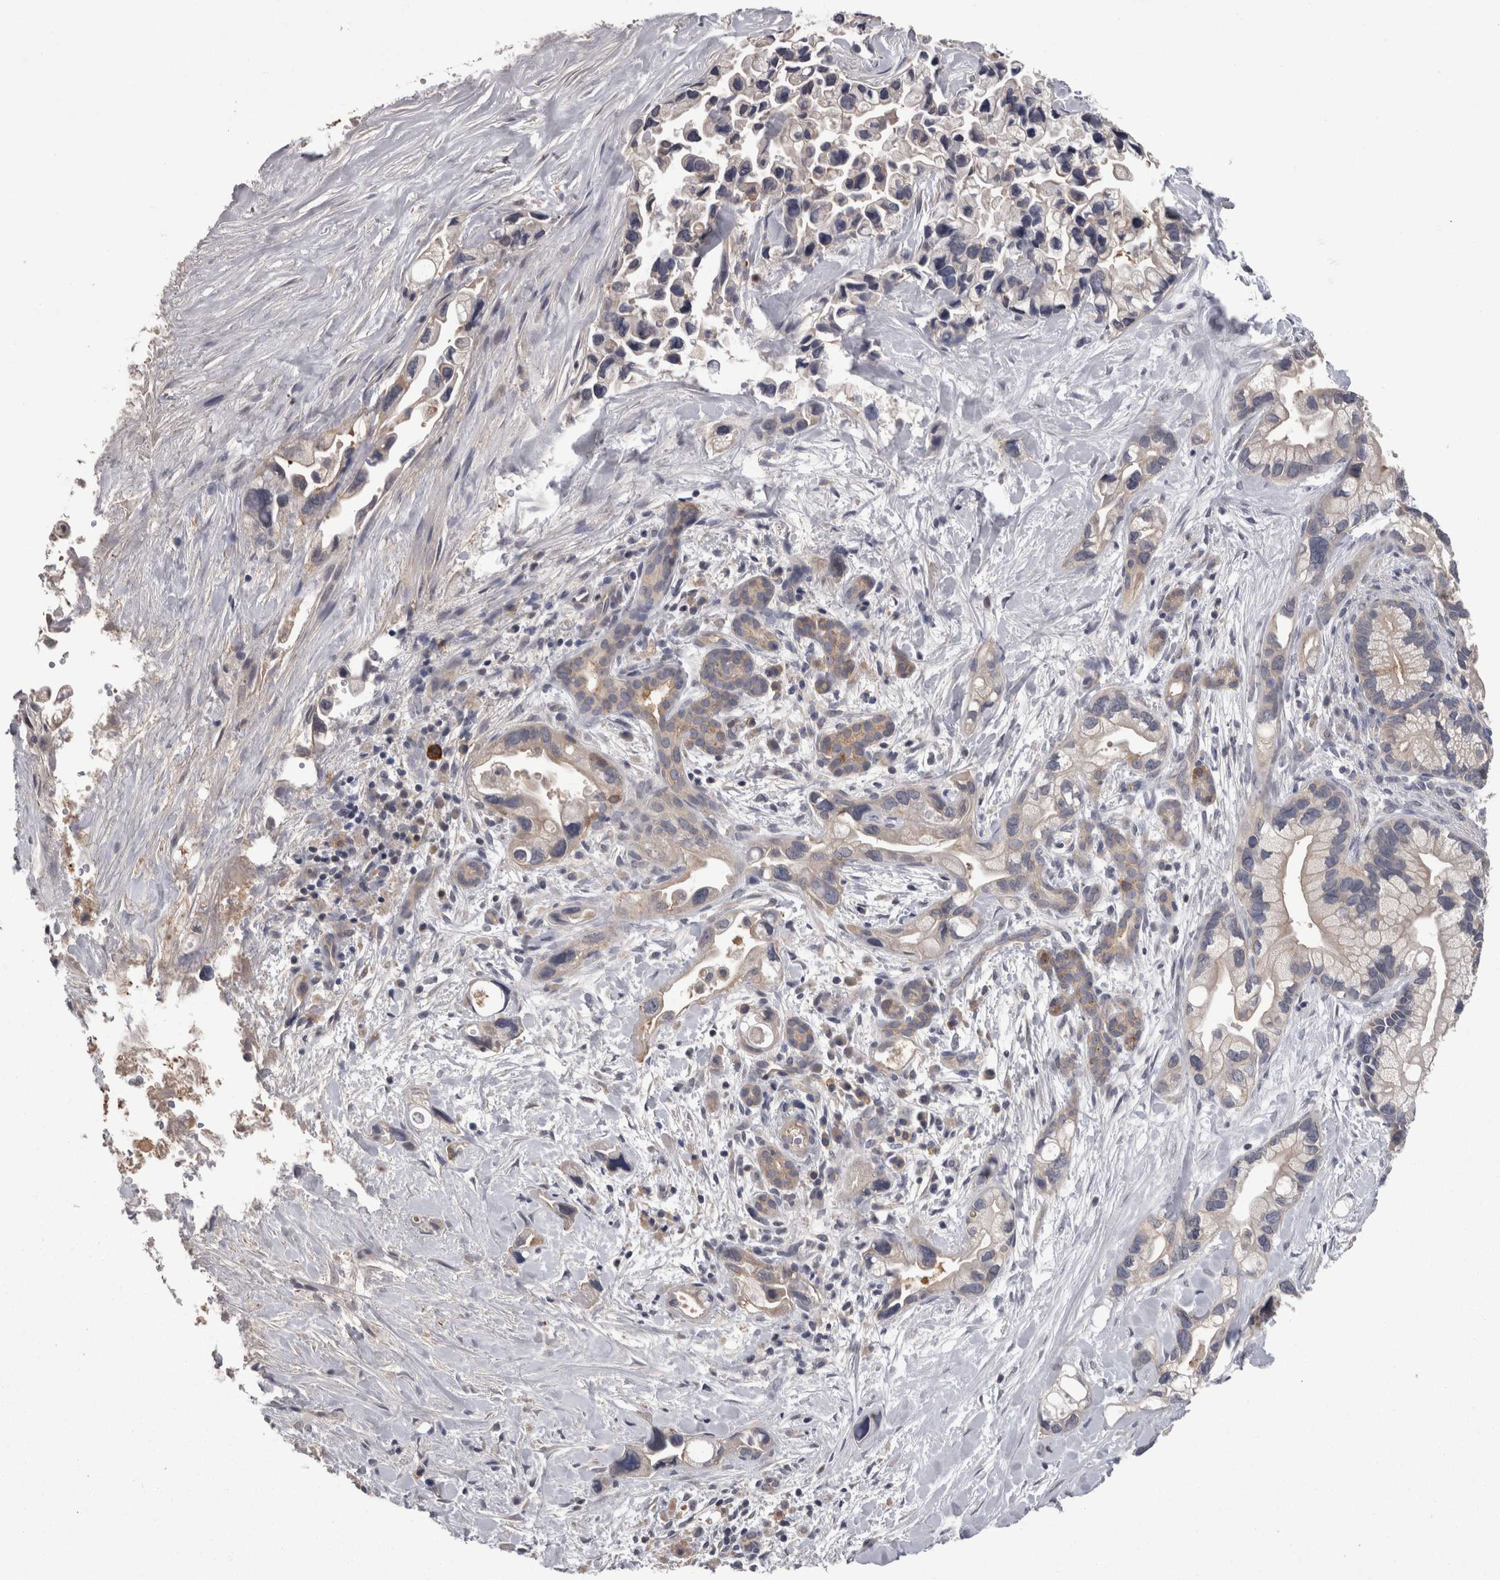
{"staining": {"intensity": "weak", "quantity": "<25%", "location": "cytoplasmic/membranous"}, "tissue": "pancreatic cancer", "cell_type": "Tumor cells", "image_type": "cancer", "snomed": [{"axis": "morphology", "description": "Adenocarcinoma, NOS"}, {"axis": "topography", "description": "Pancreas"}], "caption": "This is an immunohistochemistry image of pancreatic cancer. There is no expression in tumor cells.", "gene": "PON3", "patient": {"sex": "female", "age": 77}}